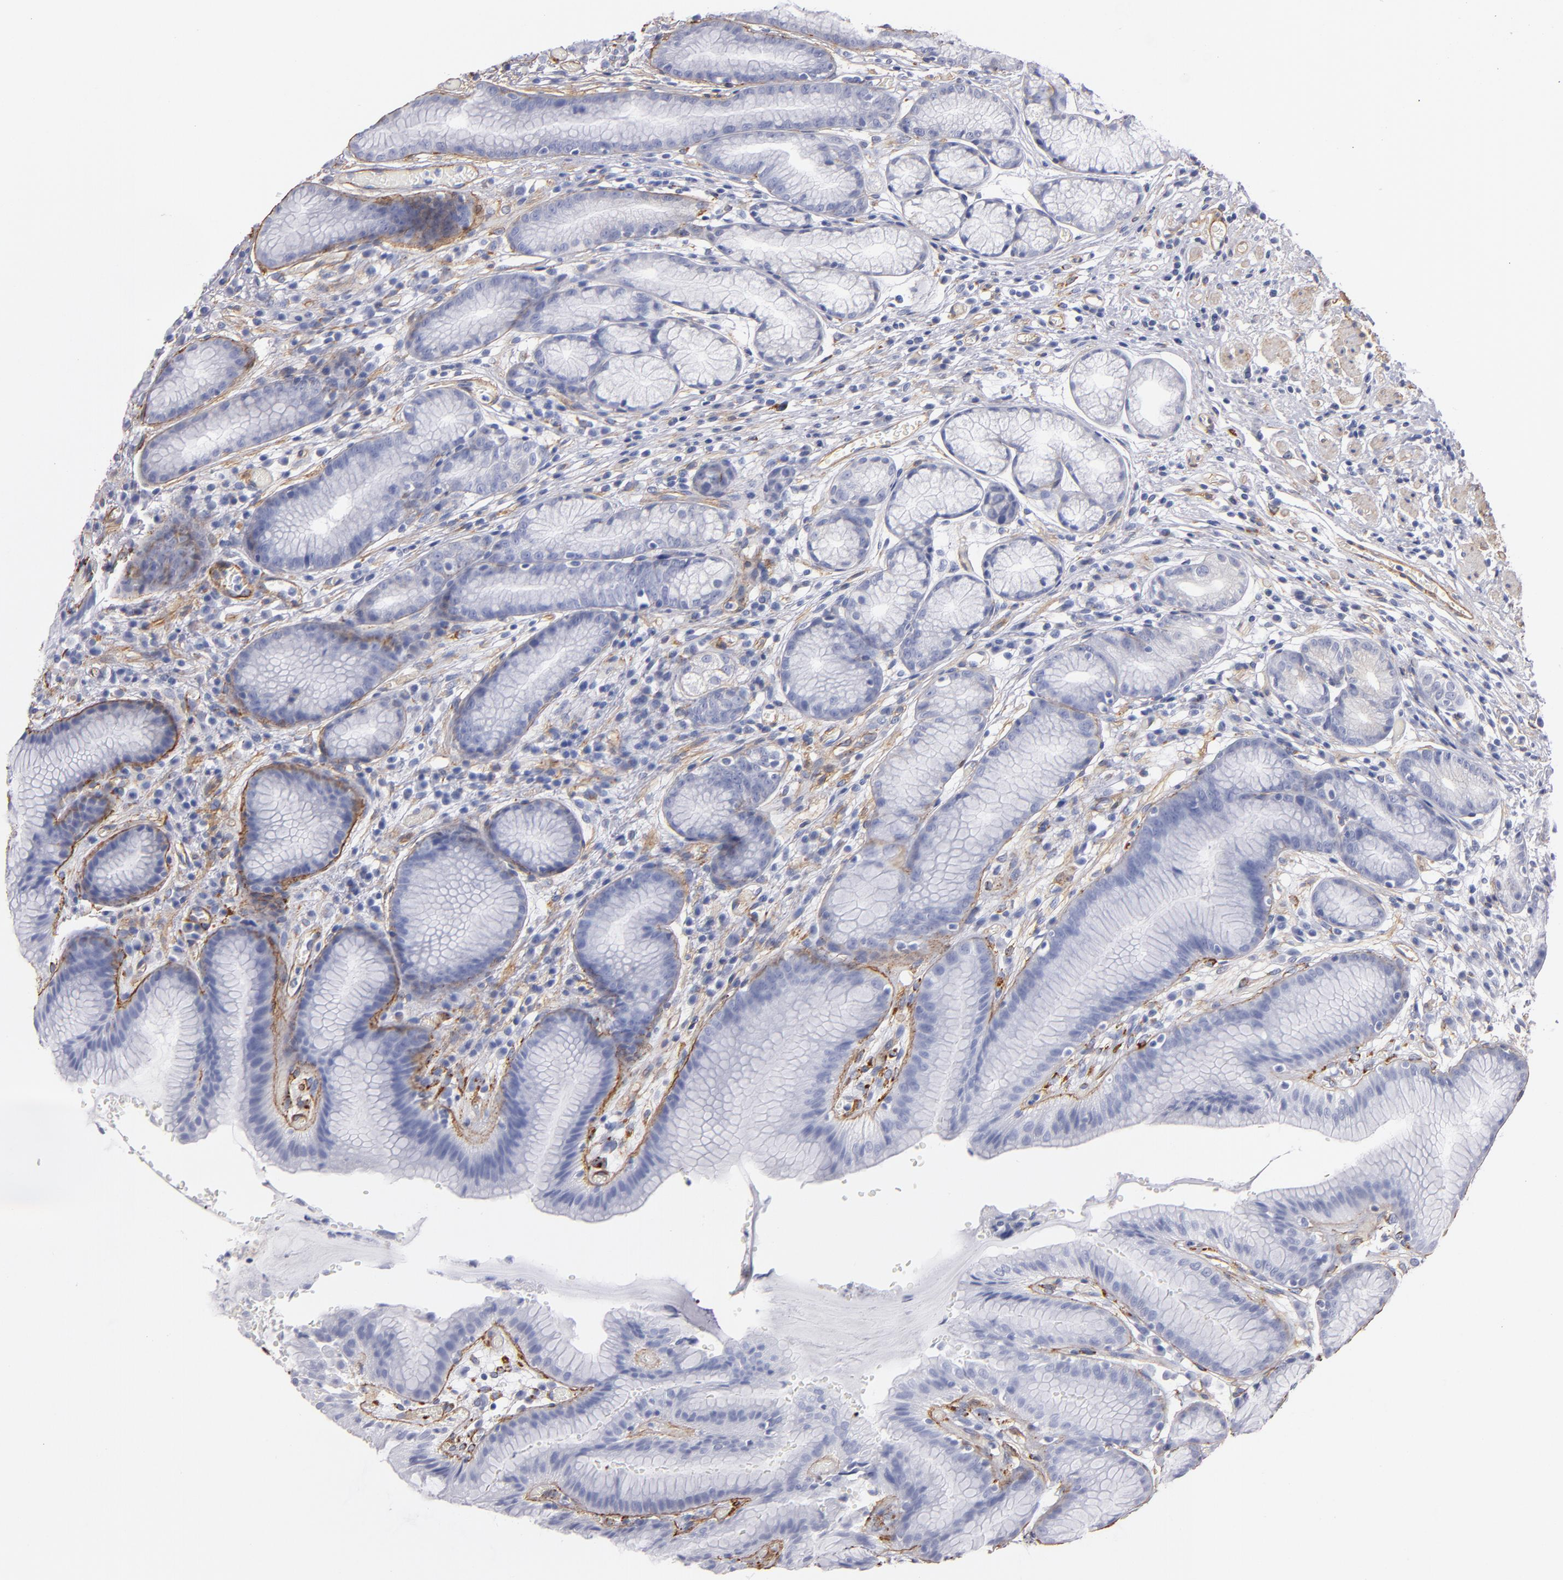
{"staining": {"intensity": "moderate", "quantity": "<25%", "location": "cytoplasmic/membranous"}, "tissue": "stomach", "cell_type": "Glandular cells", "image_type": "normal", "snomed": [{"axis": "morphology", "description": "Normal tissue, NOS"}, {"axis": "morphology", "description": "Inflammation, NOS"}, {"axis": "topography", "description": "Stomach, lower"}], "caption": "Glandular cells demonstrate low levels of moderate cytoplasmic/membranous positivity in about <25% of cells in normal stomach.", "gene": "LAMC1", "patient": {"sex": "male", "age": 59}}